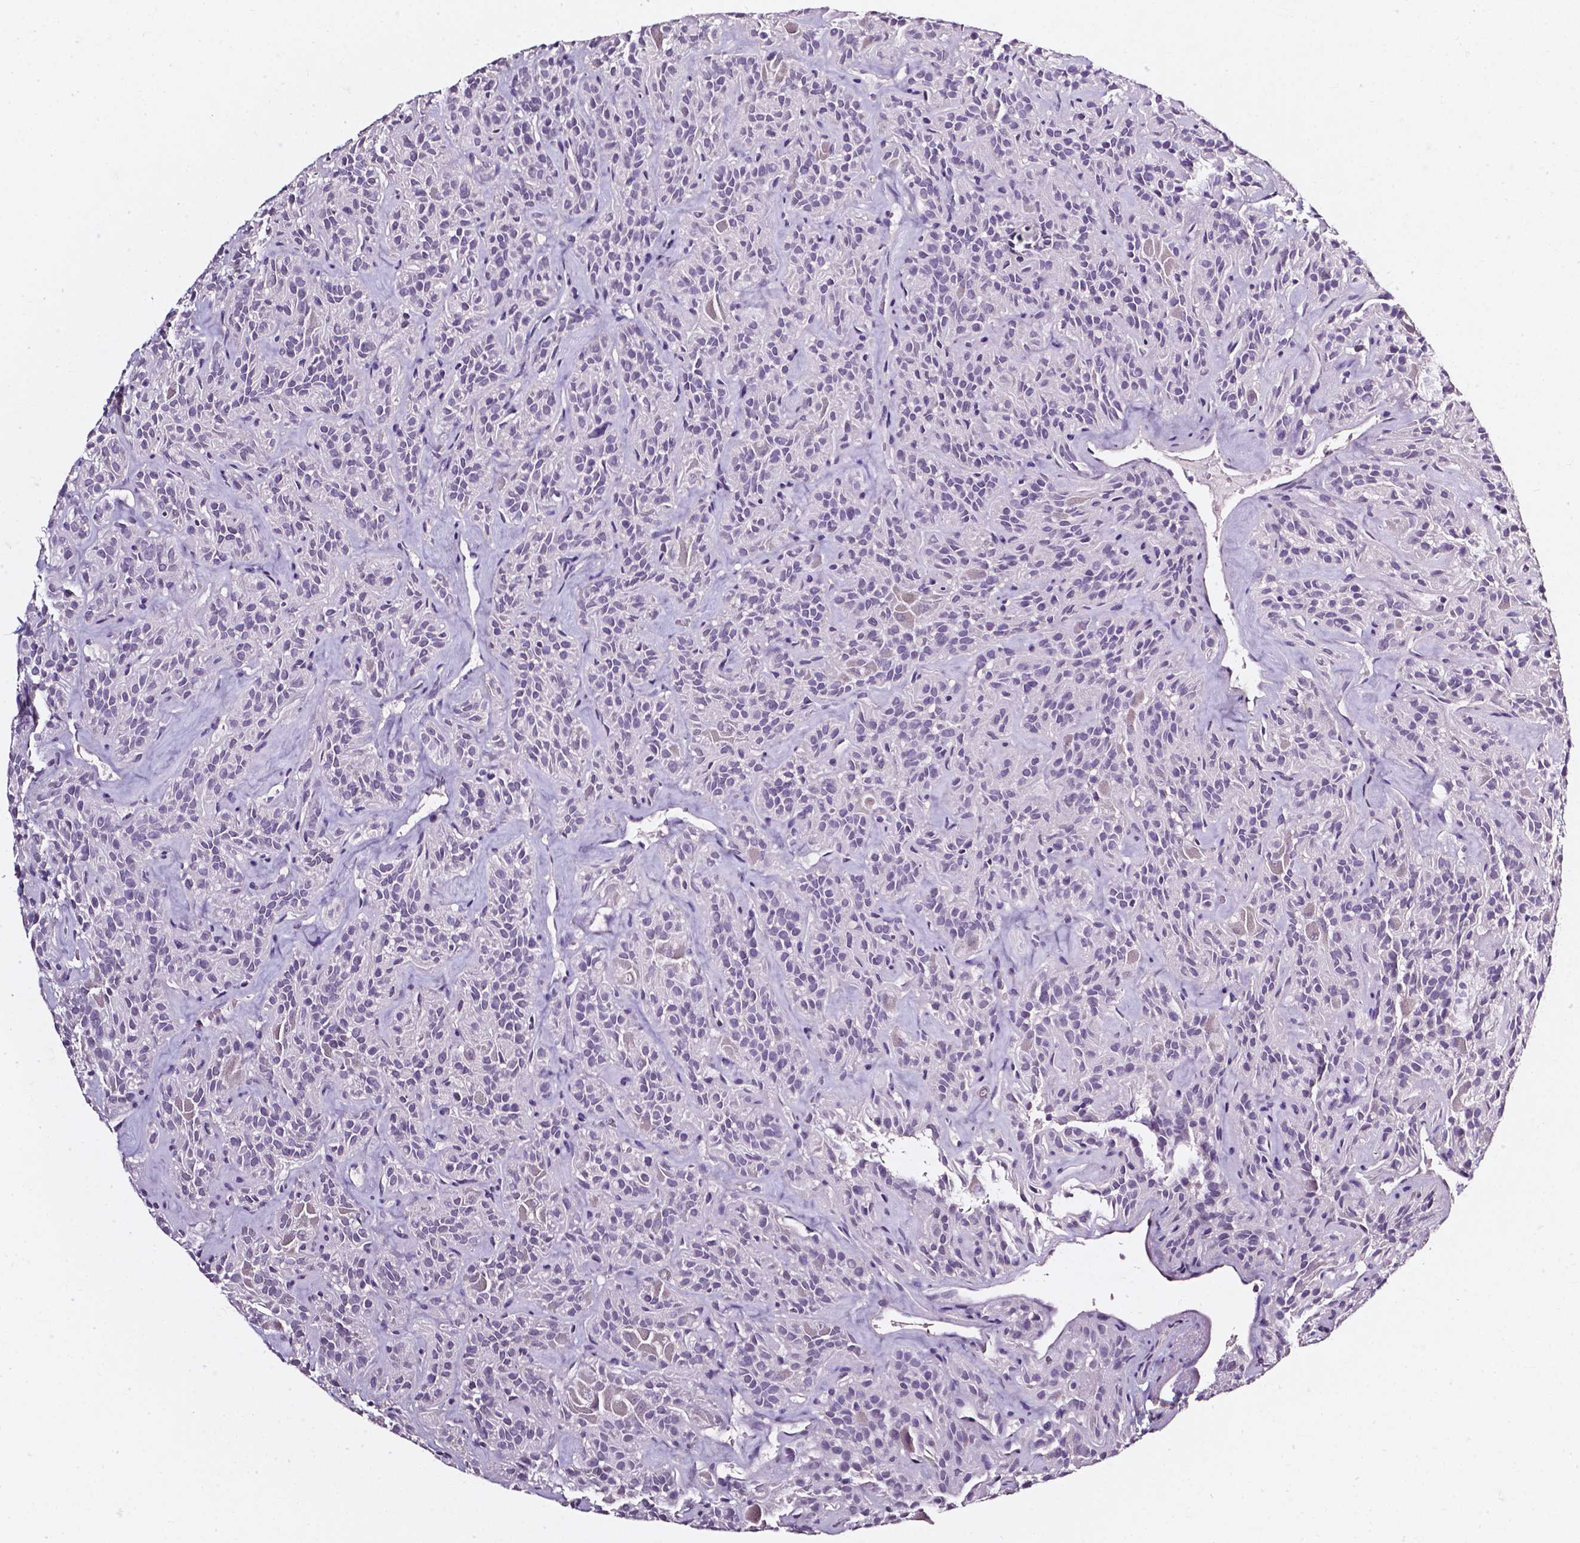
{"staining": {"intensity": "negative", "quantity": "none", "location": "none"}, "tissue": "thyroid cancer", "cell_type": "Tumor cells", "image_type": "cancer", "snomed": [{"axis": "morphology", "description": "Papillary adenocarcinoma, NOS"}, {"axis": "topography", "description": "Thyroid gland"}], "caption": "IHC photomicrograph of neoplastic tissue: human thyroid papillary adenocarcinoma stained with DAB (3,3'-diaminobenzidine) displays no significant protein expression in tumor cells.", "gene": "AKR1B10", "patient": {"sex": "female", "age": 45}}